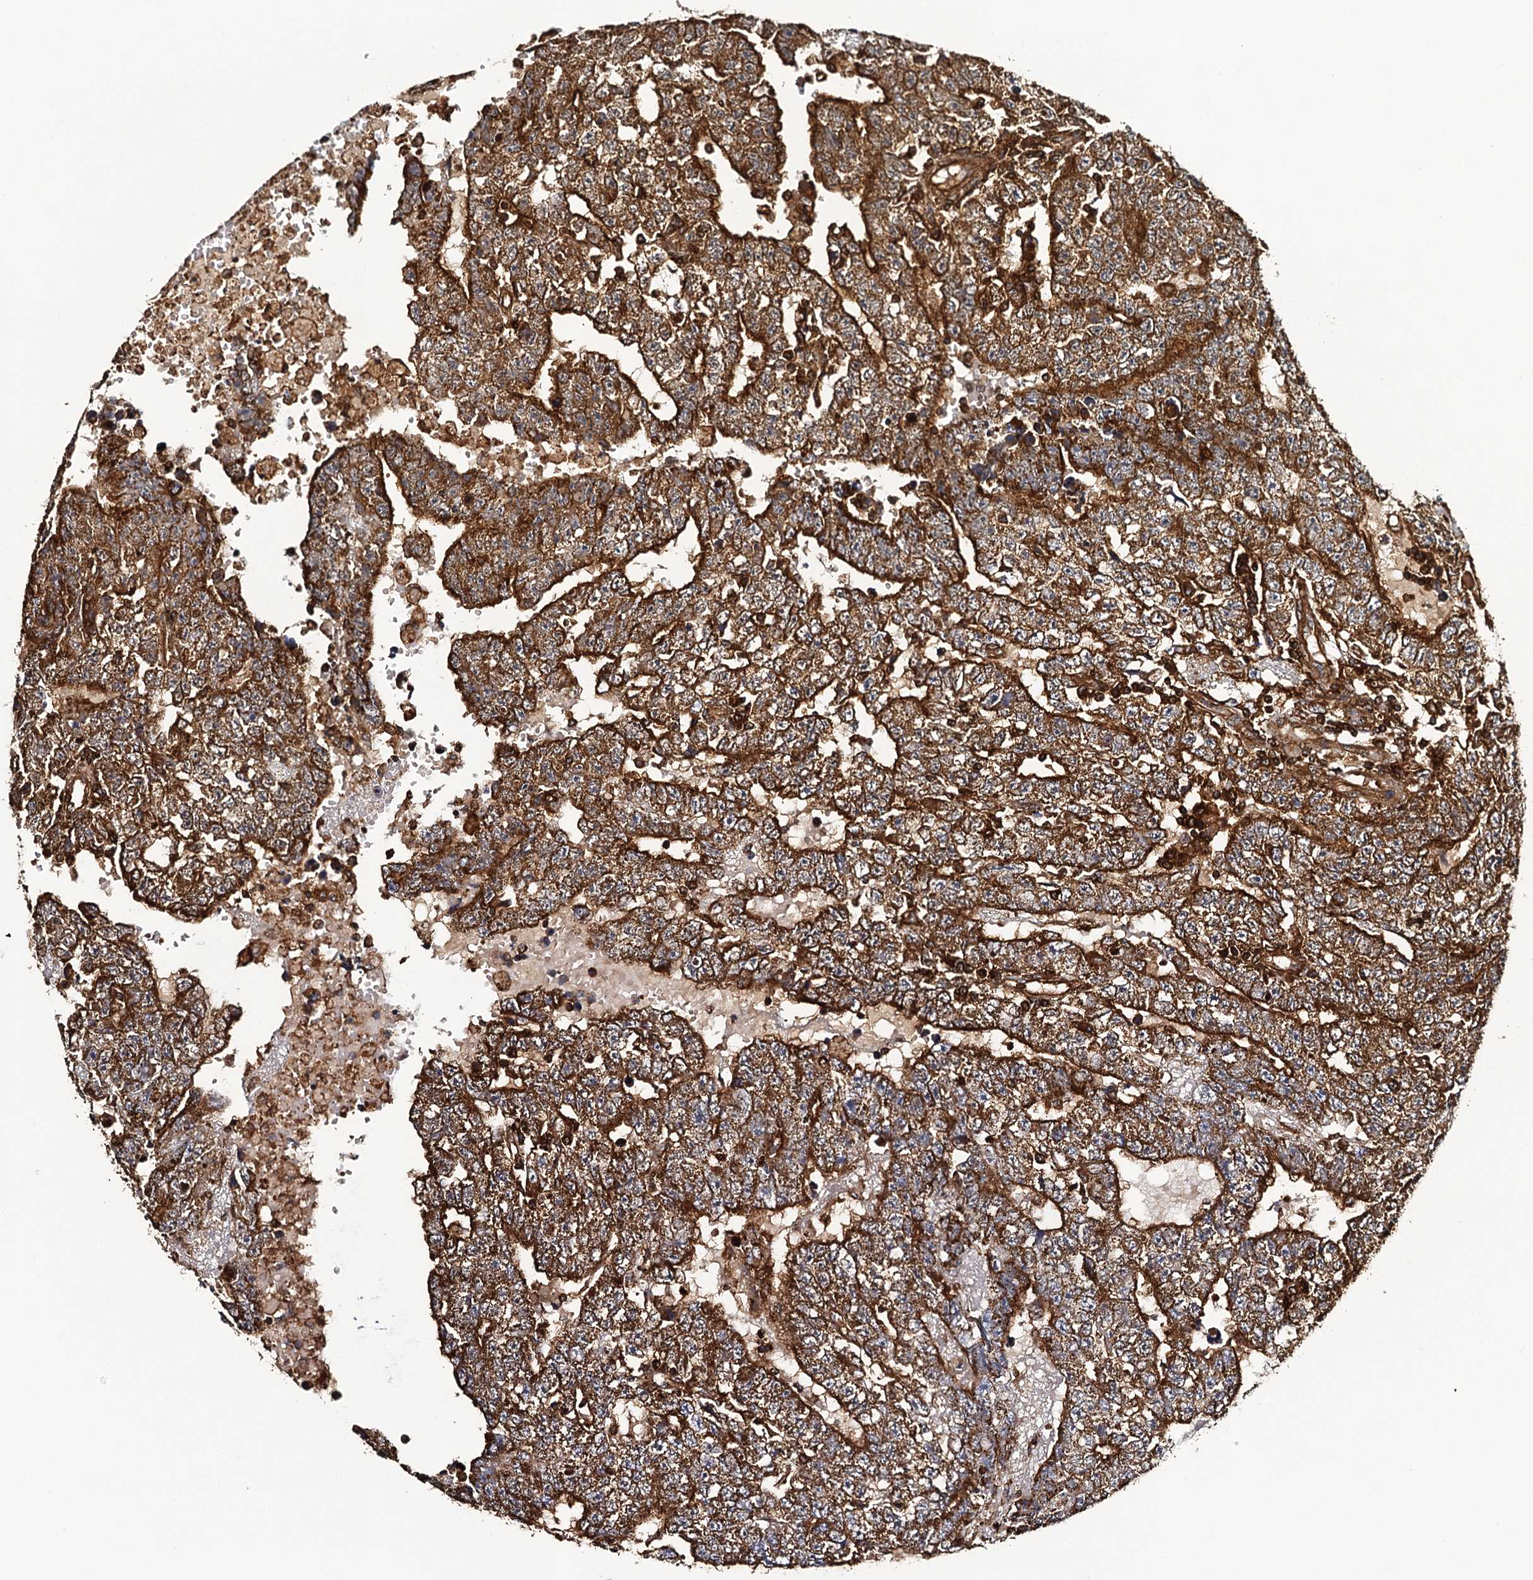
{"staining": {"intensity": "strong", "quantity": ">75%", "location": "cytoplasmic/membranous"}, "tissue": "testis cancer", "cell_type": "Tumor cells", "image_type": "cancer", "snomed": [{"axis": "morphology", "description": "Carcinoma, Embryonal, NOS"}, {"axis": "topography", "description": "Testis"}], "caption": "Immunohistochemistry (DAB) staining of human testis cancer (embryonal carcinoma) exhibits strong cytoplasmic/membranous protein expression in approximately >75% of tumor cells. The staining was performed using DAB (3,3'-diaminobenzidine), with brown indicating positive protein expression. Nuclei are stained blue with hematoxylin.", "gene": "VWA8", "patient": {"sex": "male", "age": 25}}